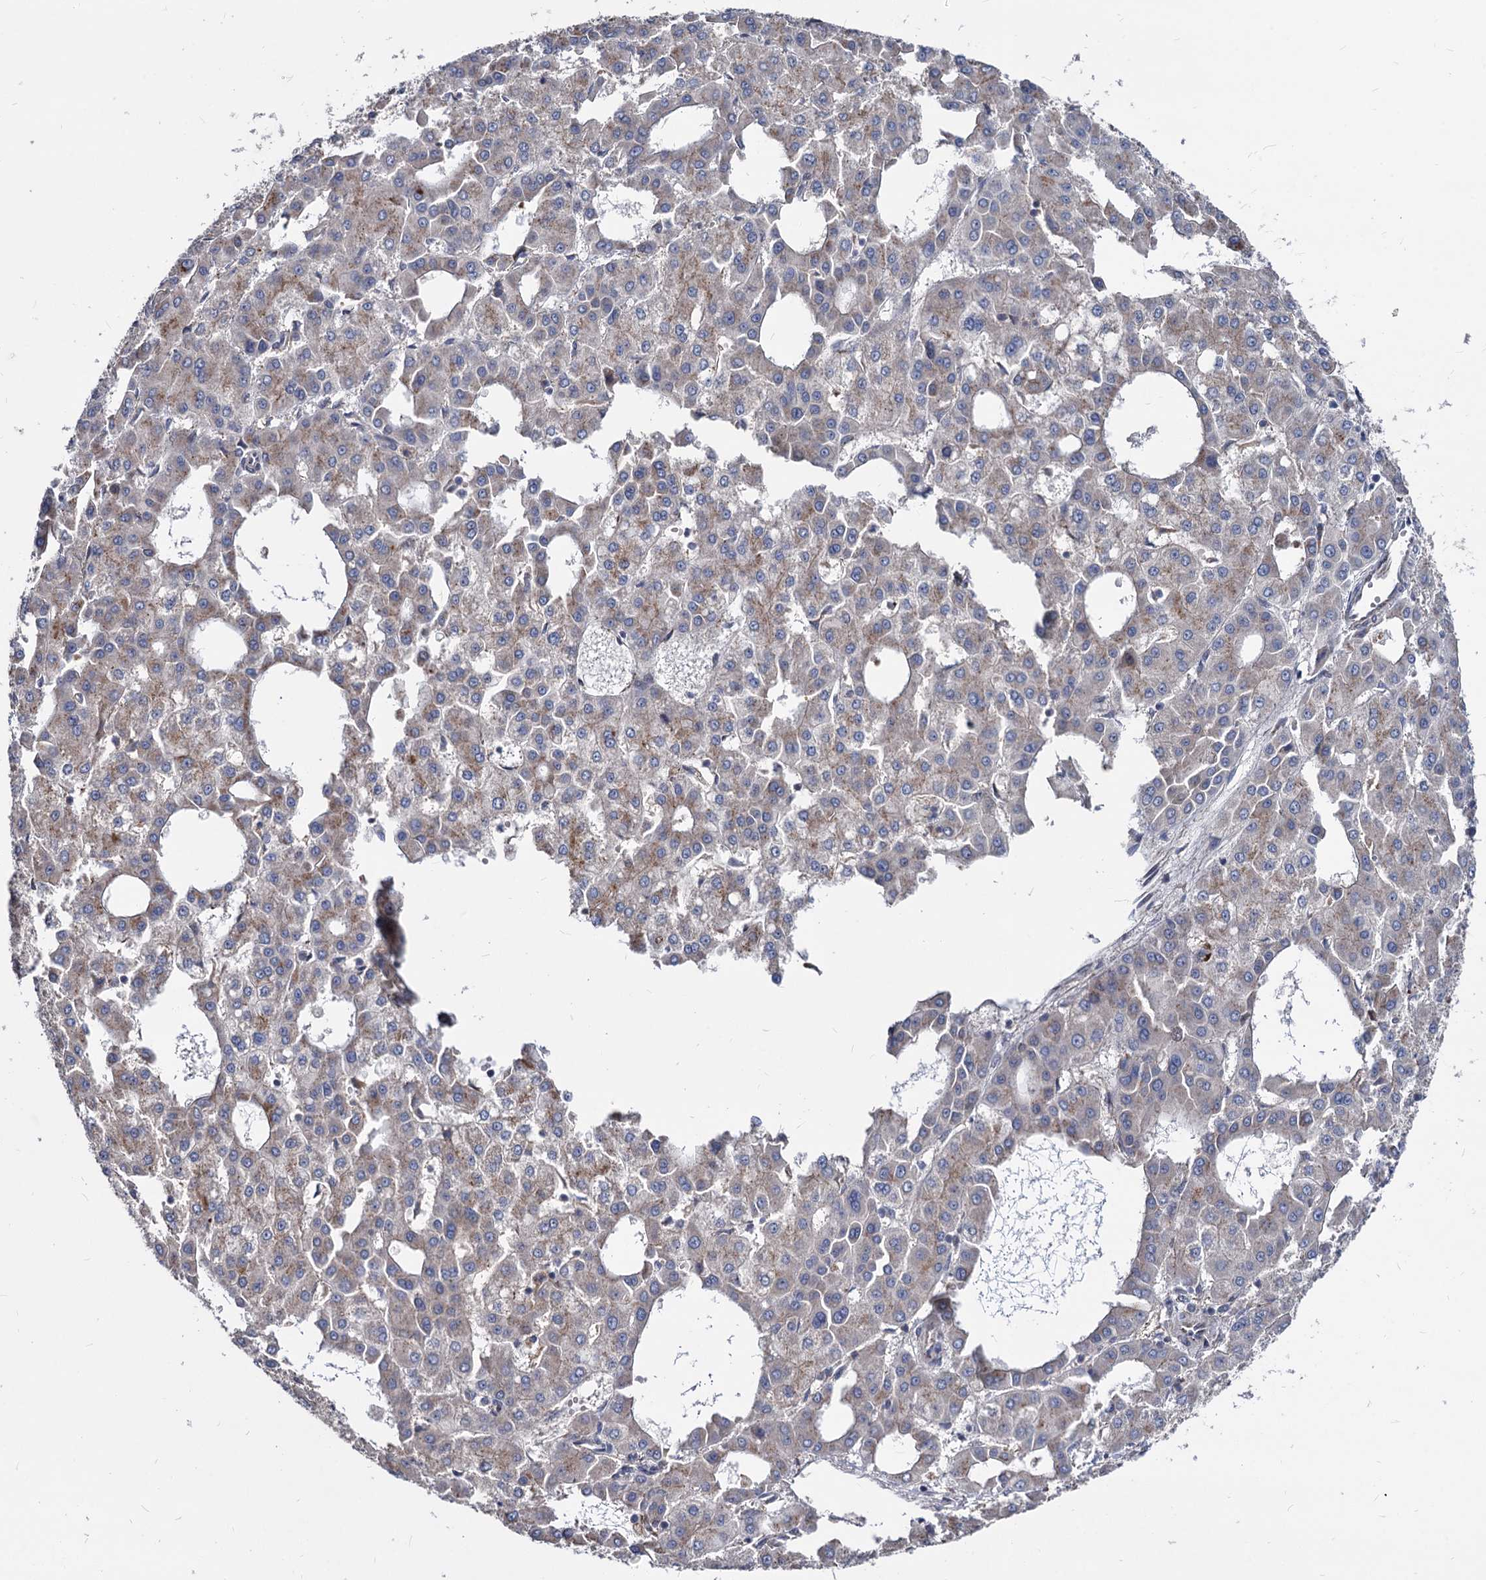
{"staining": {"intensity": "weak", "quantity": "25%-75%", "location": "cytoplasmic/membranous"}, "tissue": "liver cancer", "cell_type": "Tumor cells", "image_type": "cancer", "snomed": [{"axis": "morphology", "description": "Carcinoma, Hepatocellular, NOS"}, {"axis": "topography", "description": "Liver"}], "caption": "A brown stain highlights weak cytoplasmic/membranous staining of a protein in human hepatocellular carcinoma (liver) tumor cells.", "gene": "SMAGP", "patient": {"sex": "male", "age": 47}}